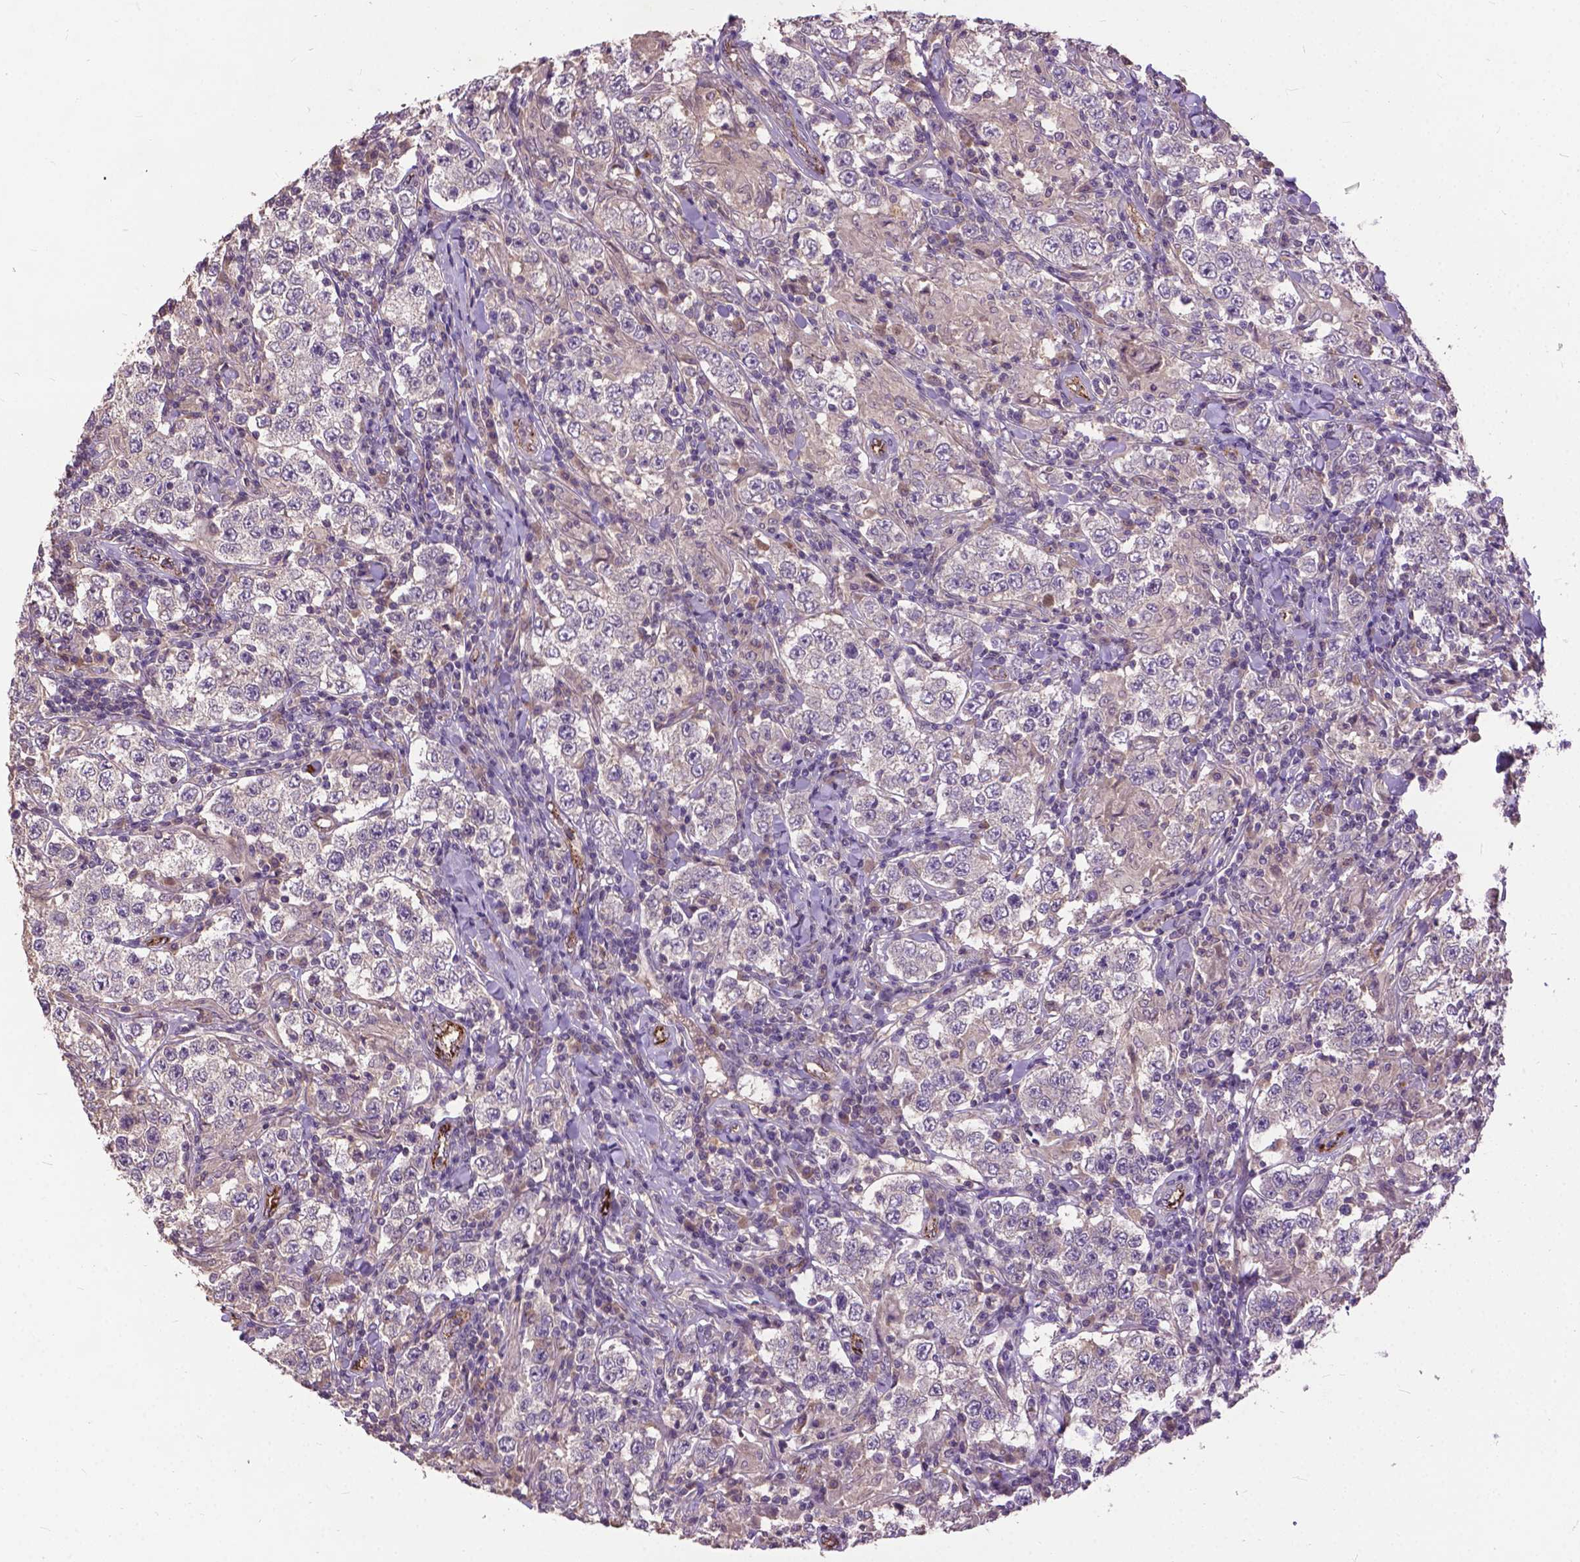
{"staining": {"intensity": "negative", "quantity": "none", "location": "none"}, "tissue": "testis cancer", "cell_type": "Tumor cells", "image_type": "cancer", "snomed": [{"axis": "morphology", "description": "Seminoma, NOS"}, {"axis": "morphology", "description": "Carcinoma, Embryonal, NOS"}, {"axis": "topography", "description": "Testis"}], "caption": "Immunohistochemical staining of testis cancer (embryonal carcinoma) displays no significant positivity in tumor cells. The staining is performed using DAB (3,3'-diaminobenzidine) brown chromogen with nuclei counter-stained in using hematoxylin.", "gene": "ZNF337", "patient": {"sex": "male", "age": 41}}